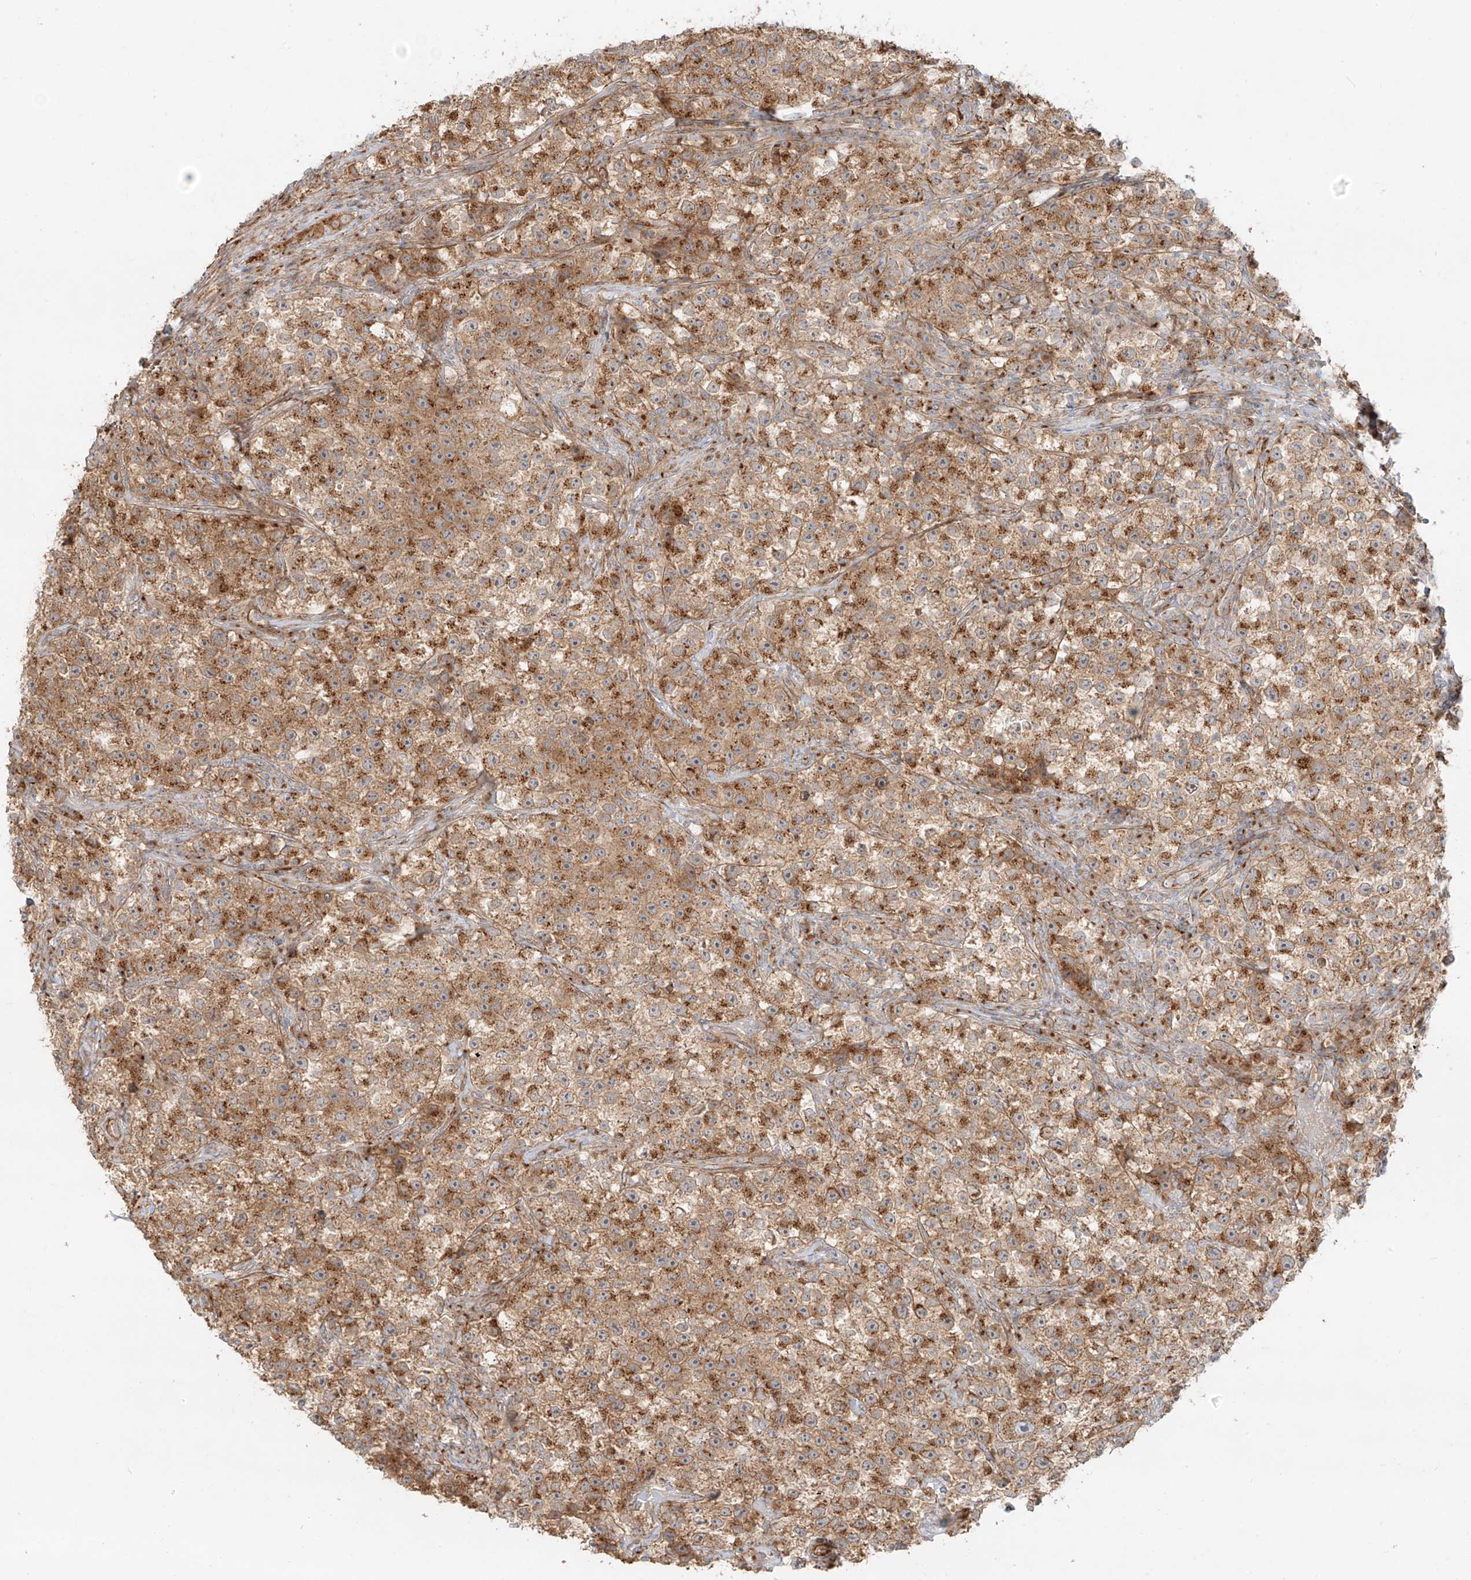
{"staining": {"intensity": "moderate", "quantity": ">75%", "location": "cytoplasmic/membranous"}, "tissue": "testis cancer", "cell_type": "Tumor cells", "image_type": "cancer", "snomed": [{"axis": "morphology", "description": "Seminoma, NOS"}, {"axis": "topography", "description": "Testis"}], "caption": "Testis seminoma was stained to show a protein in brown. There is medium levels of moderate cytoplasmic/membranous staining in approximately >75% of tumor cells. (DAB = brown stain, brightfield microscopy at high magnification).", "gene": "ZNF287", "patient": {"sex": "male", "age": 22}}